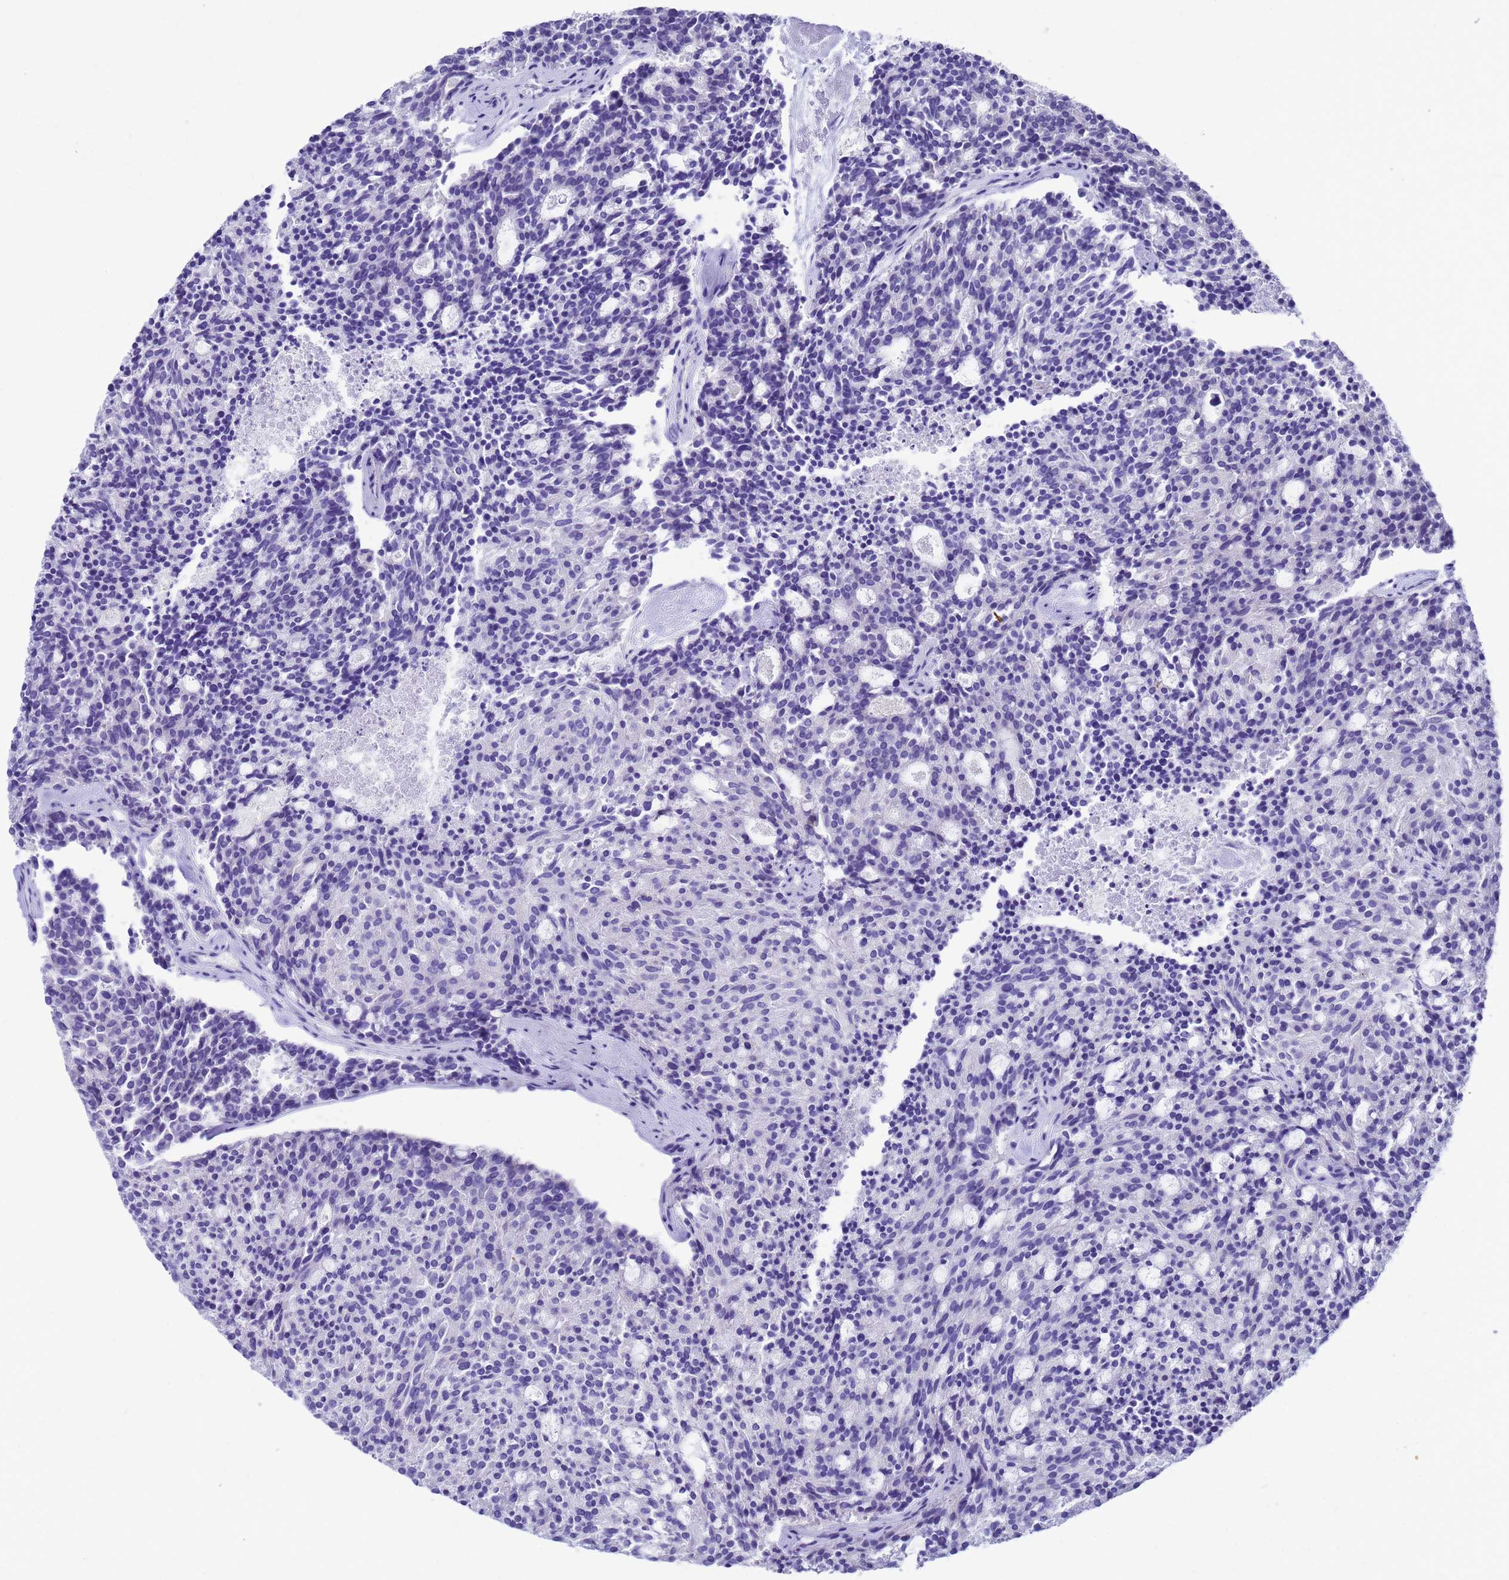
{"staining": {"intensity": "negative", "quantity": "none", "location": "none"}, "tissue": "carcinoid", "cell_type": "Tumor cells", "image_type": "cancer", "snomed": [{"axis": "morphology", "description": "Carcinoid, malignant, NOS"}, {"axis": "topography", "description": "Pancreas"}], "caption": "Carcinoid was stained to show a protein in brown. There is no significant positivity in tumor cells.", "gene": "MS4A13", "patient": {"sex": "female", "age": 54}}